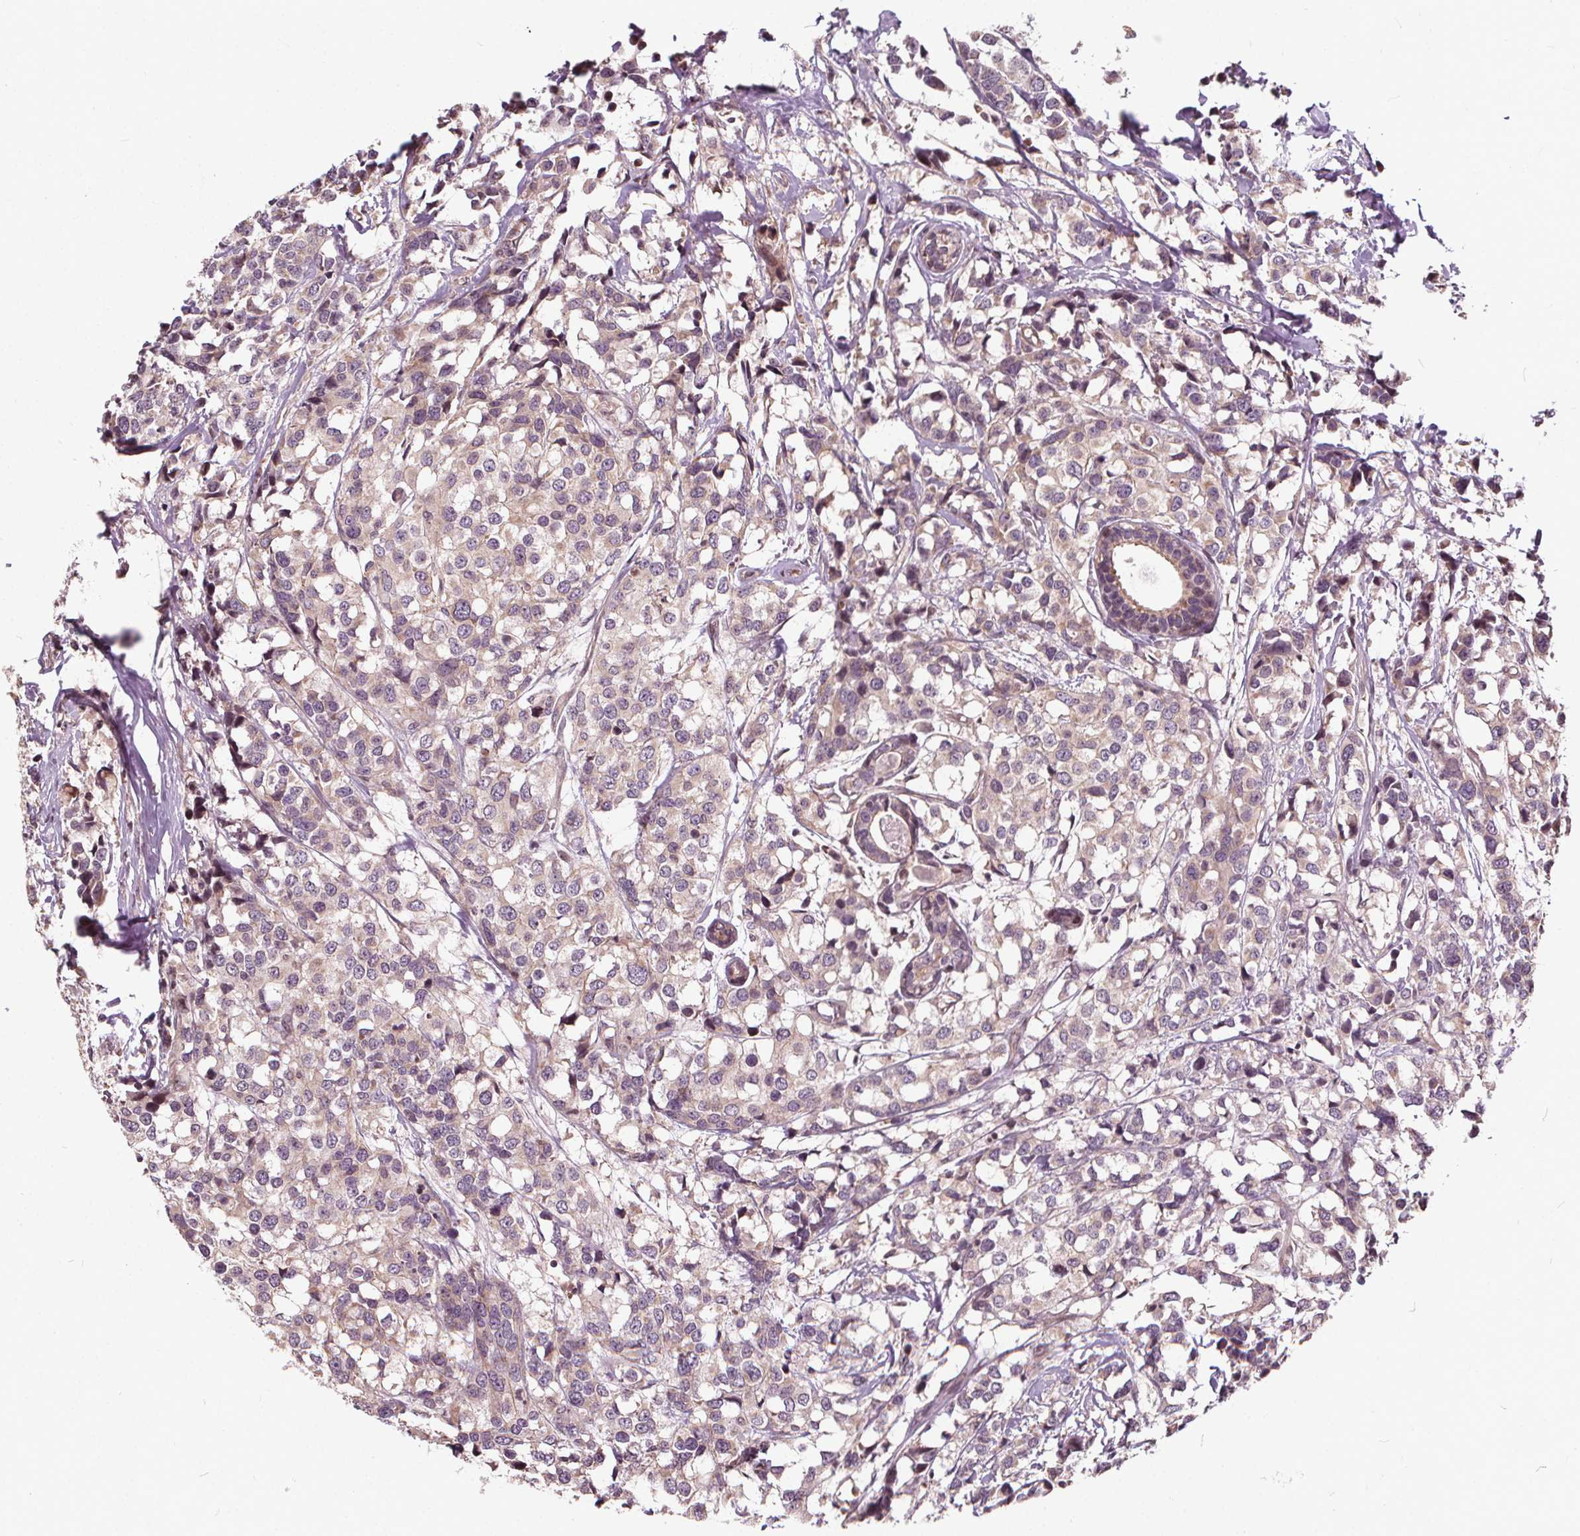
{"staining": {"intensity": "negative", "quantity": "none", "location": "none"}, "tissue": "breast cancer", "cell_type": "Tumor cells", "image_type": "cancer", "snomed": [{"axis": "morphology", "description": "Lobular carcinoma"}, {"axis": "topography", "description": "Breast"}], "caption": "Breast cancer was stained to show a protein in brown. There is no significant expression in tumor cells.", "gene": "INPP5E", "patient": {"sex": "female", "age": 59}}